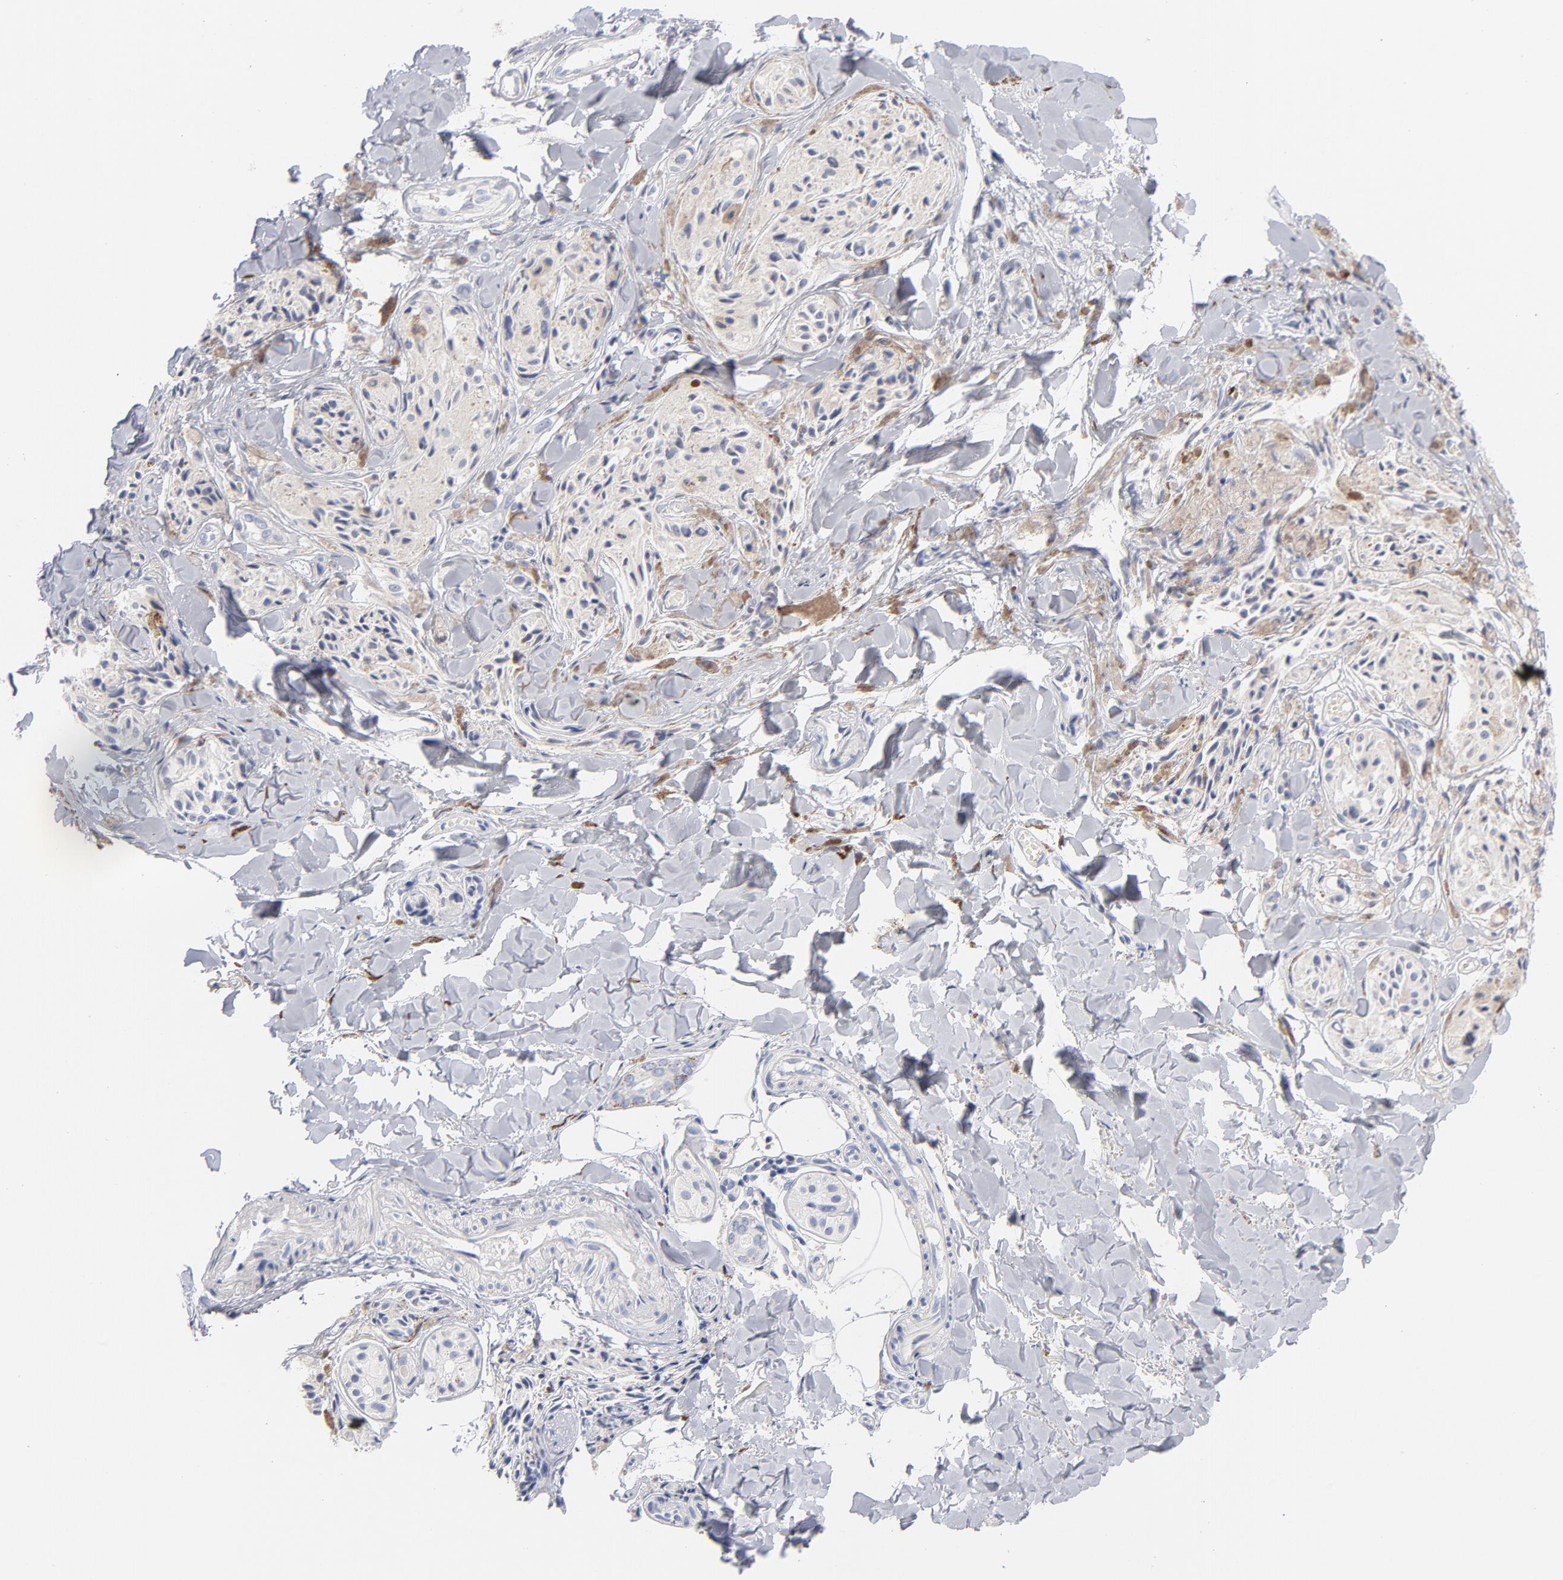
{"staining": {"intensity": "moderate", "quantity": "<25%", "location": "cytoplasmic/membranous"}, "tissue": "melanoma", "cell_type": "Tumor cells", "image_type": "cancer", "snomed": [{"axis": "morphology", "description": "Malignant melanoma, Metastatic site"}, {"axis": "topography", "description": "Skin"}], "caption": "About <25% of tumor cells in human malignant melanoma (metastatic site) show moderate cytoplasmic/membranous protein expression as visualized by brown immunohistochemical staining.", "gene": "MID1", "patient": {"sex": "female", "age": 66}}